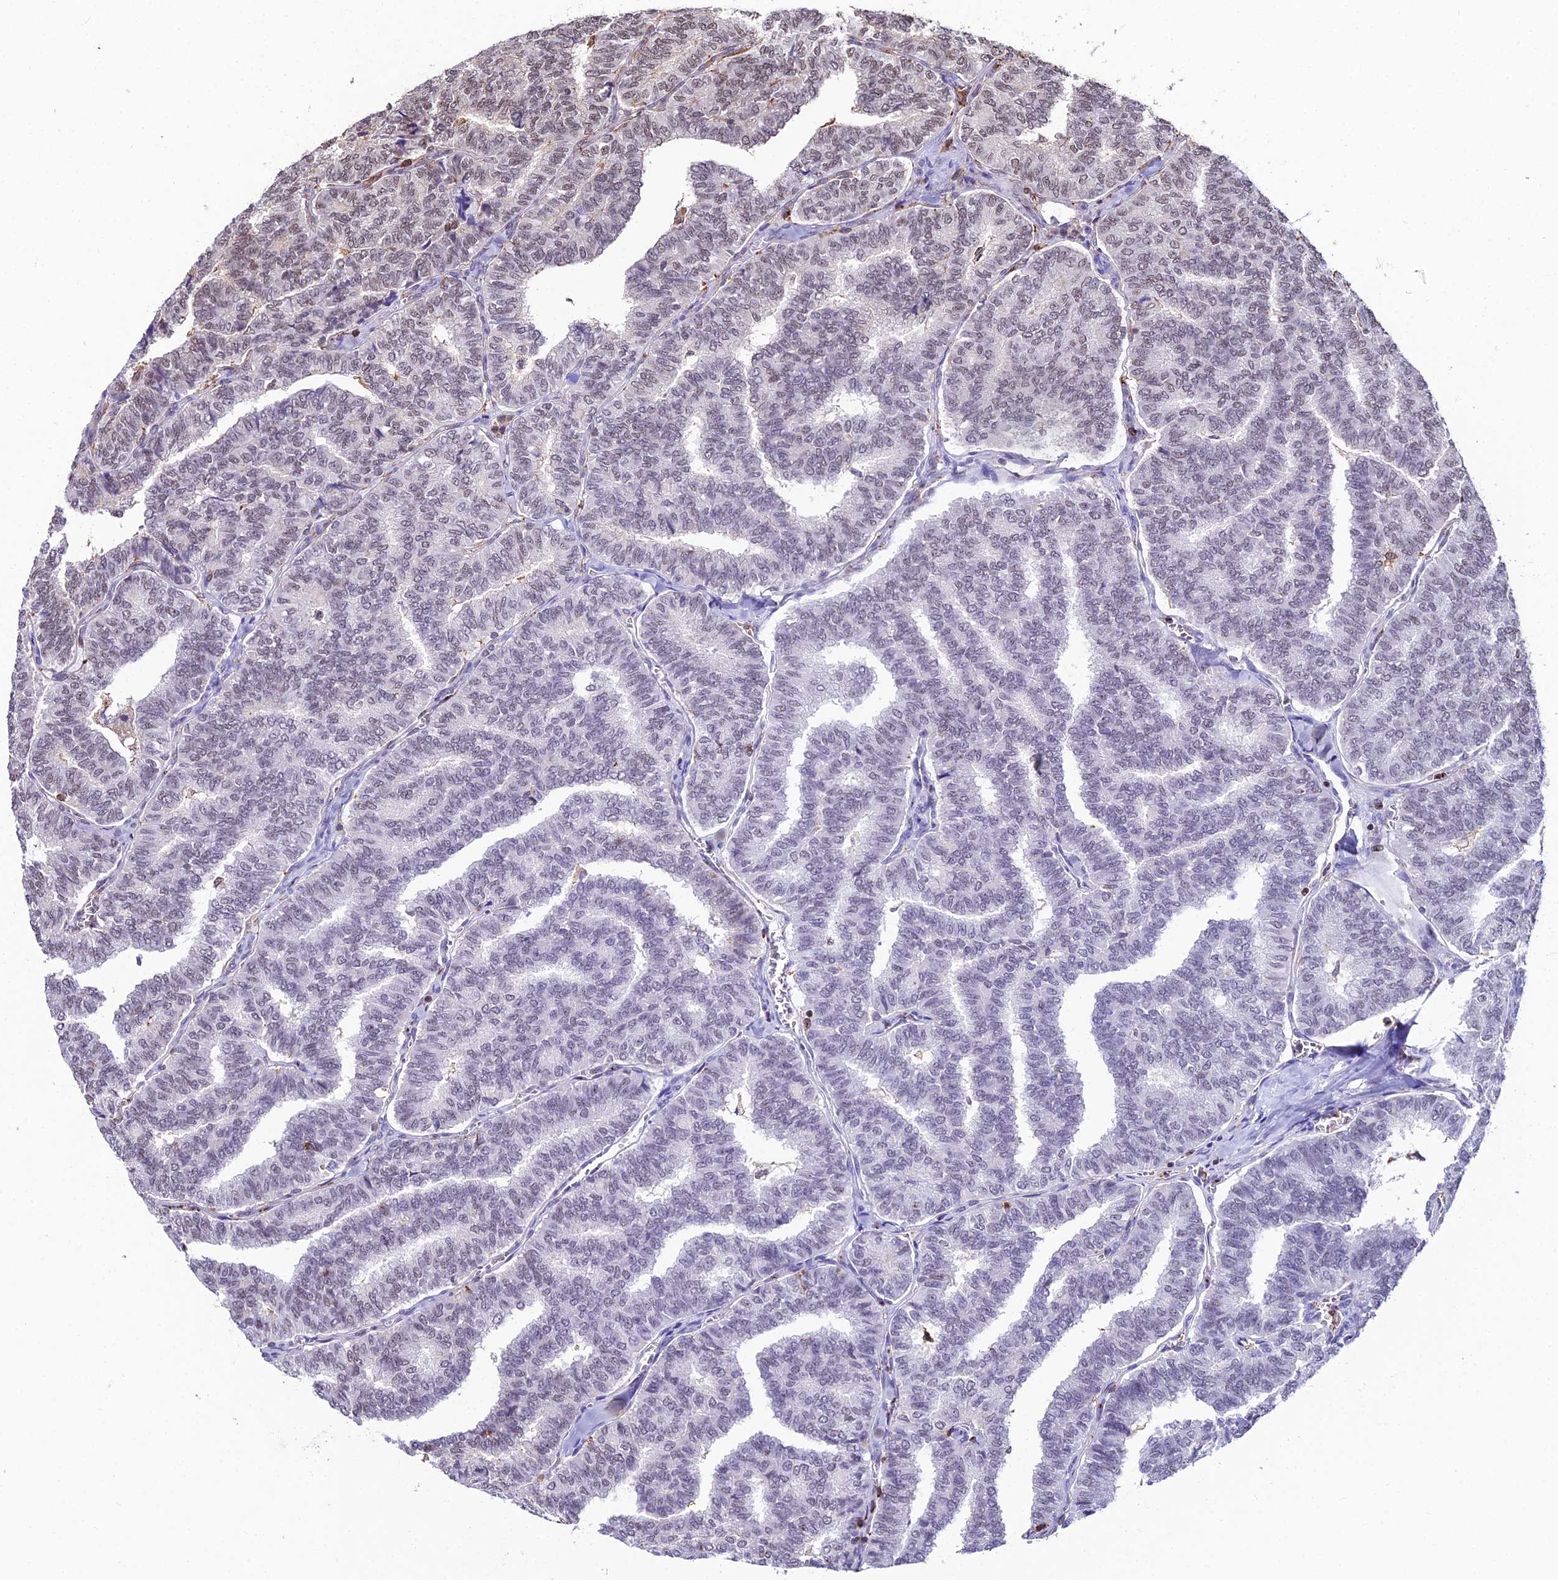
{"staining": {"intensity": "negative", "quantity": "none", "location": "none"}, "tissue": "thyroid cancer", "cell_type": "Tumor cells", "image_type": "cancer", "snomed": [{"axis": "morphology", "description": "Papillary adenocarcinoma, NOS"}, {"axis": "topography", "description": "Thyroid gland"}], "caption": "Human thyroid papillary adenocarcinoma stained for a protein using immunohistochemistry shows no positivity in tumor cells.", "gene": "PPP4C", "patient": {"sex": "female", "age": 35}}